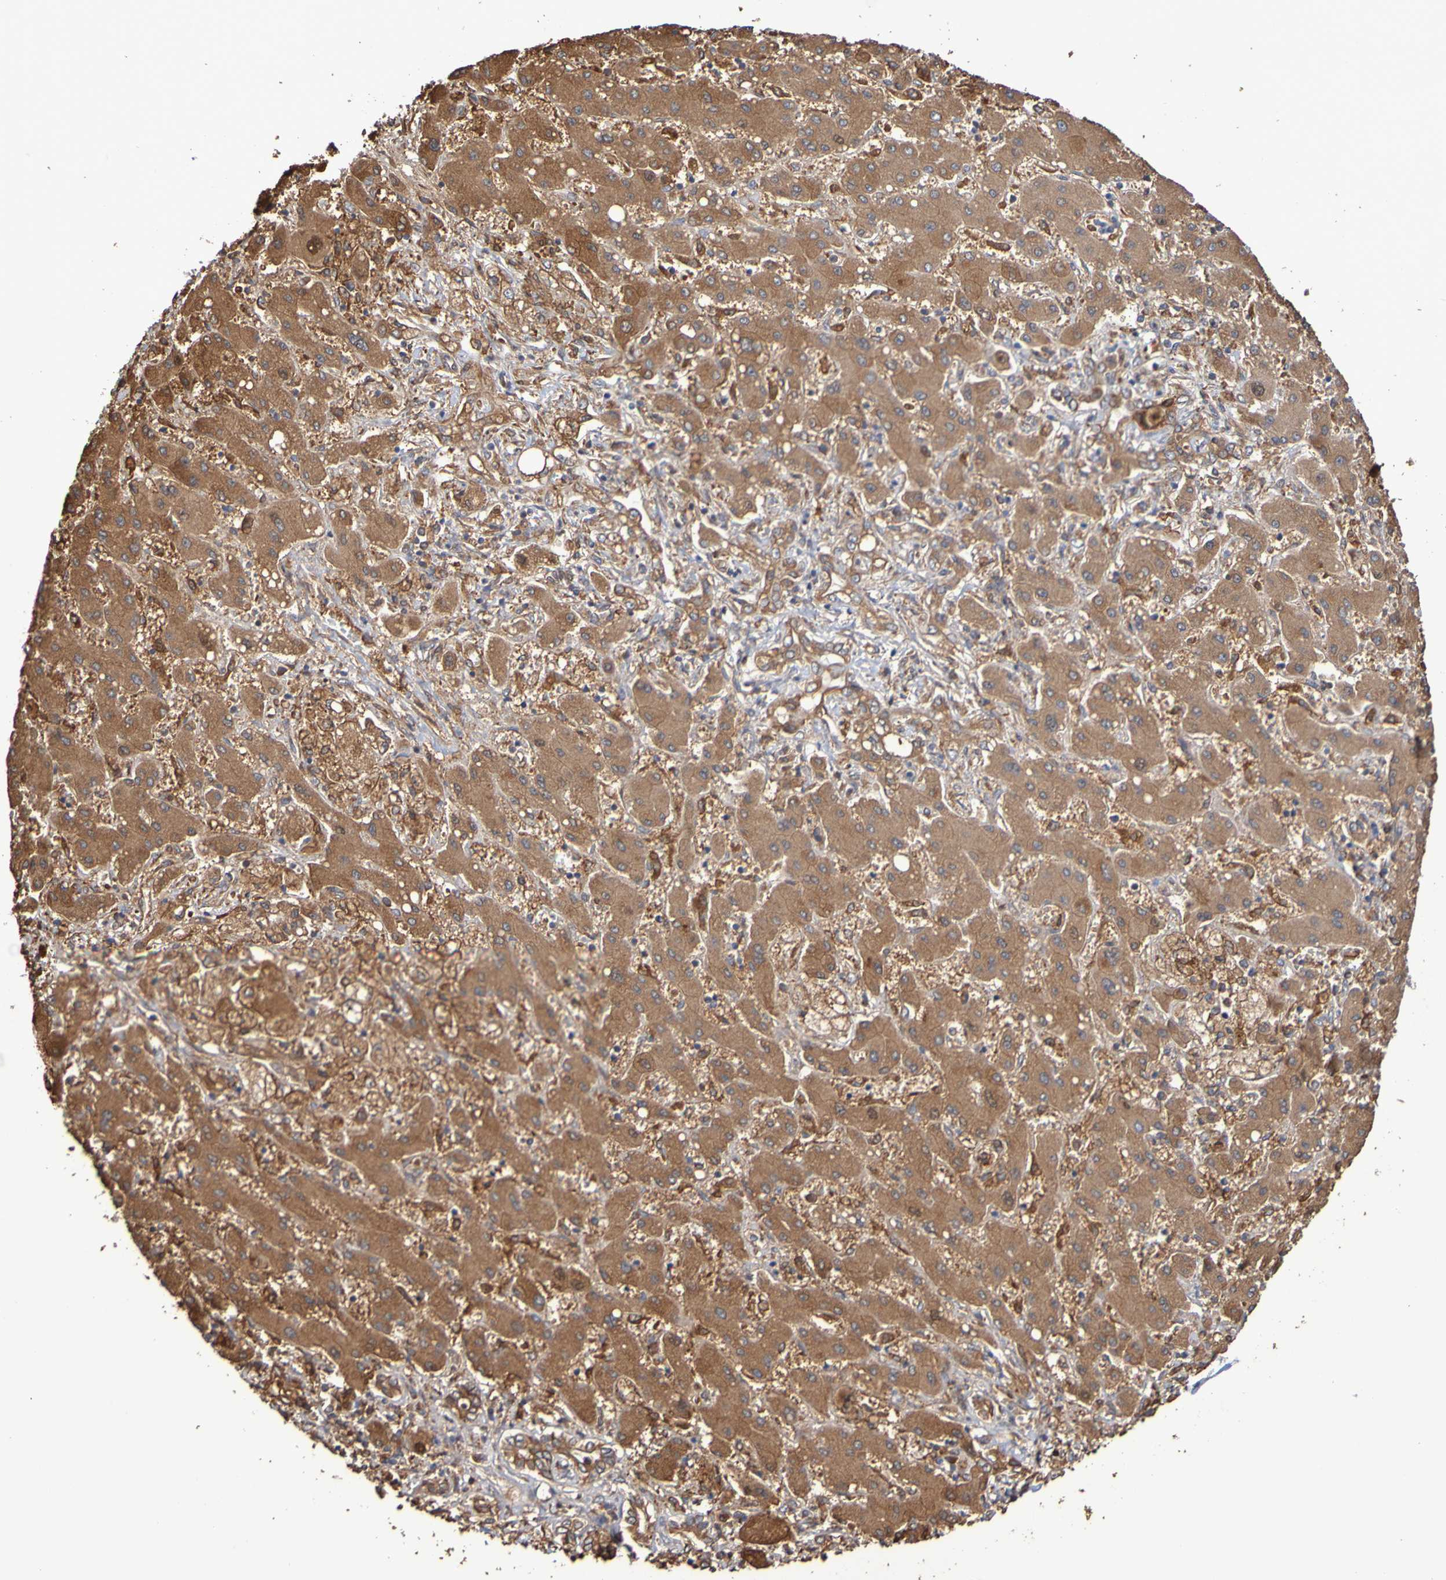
{"staining": {"intensity": "moderate", "quantity": ">75%", "location": "cytoplasmic/membranous"}, "tissue": "liver cancer", "cell_type": "Tumor cells", "image_type": "cancer", "snomed": [{"axis": "morphology", "description": "Cholangiocarcinoma"}, {"axis": "topography", "description": "Liver"}], "caption": "A histopathology image of liver cancer stained for a protein exhibits moderate cytoplasmic/membranous brown staining in tumor cells. (IHC, brightfield microscopy, high magnification).", "gene": "RAB11A", "patient": {"sex": "male", "age": 50}}